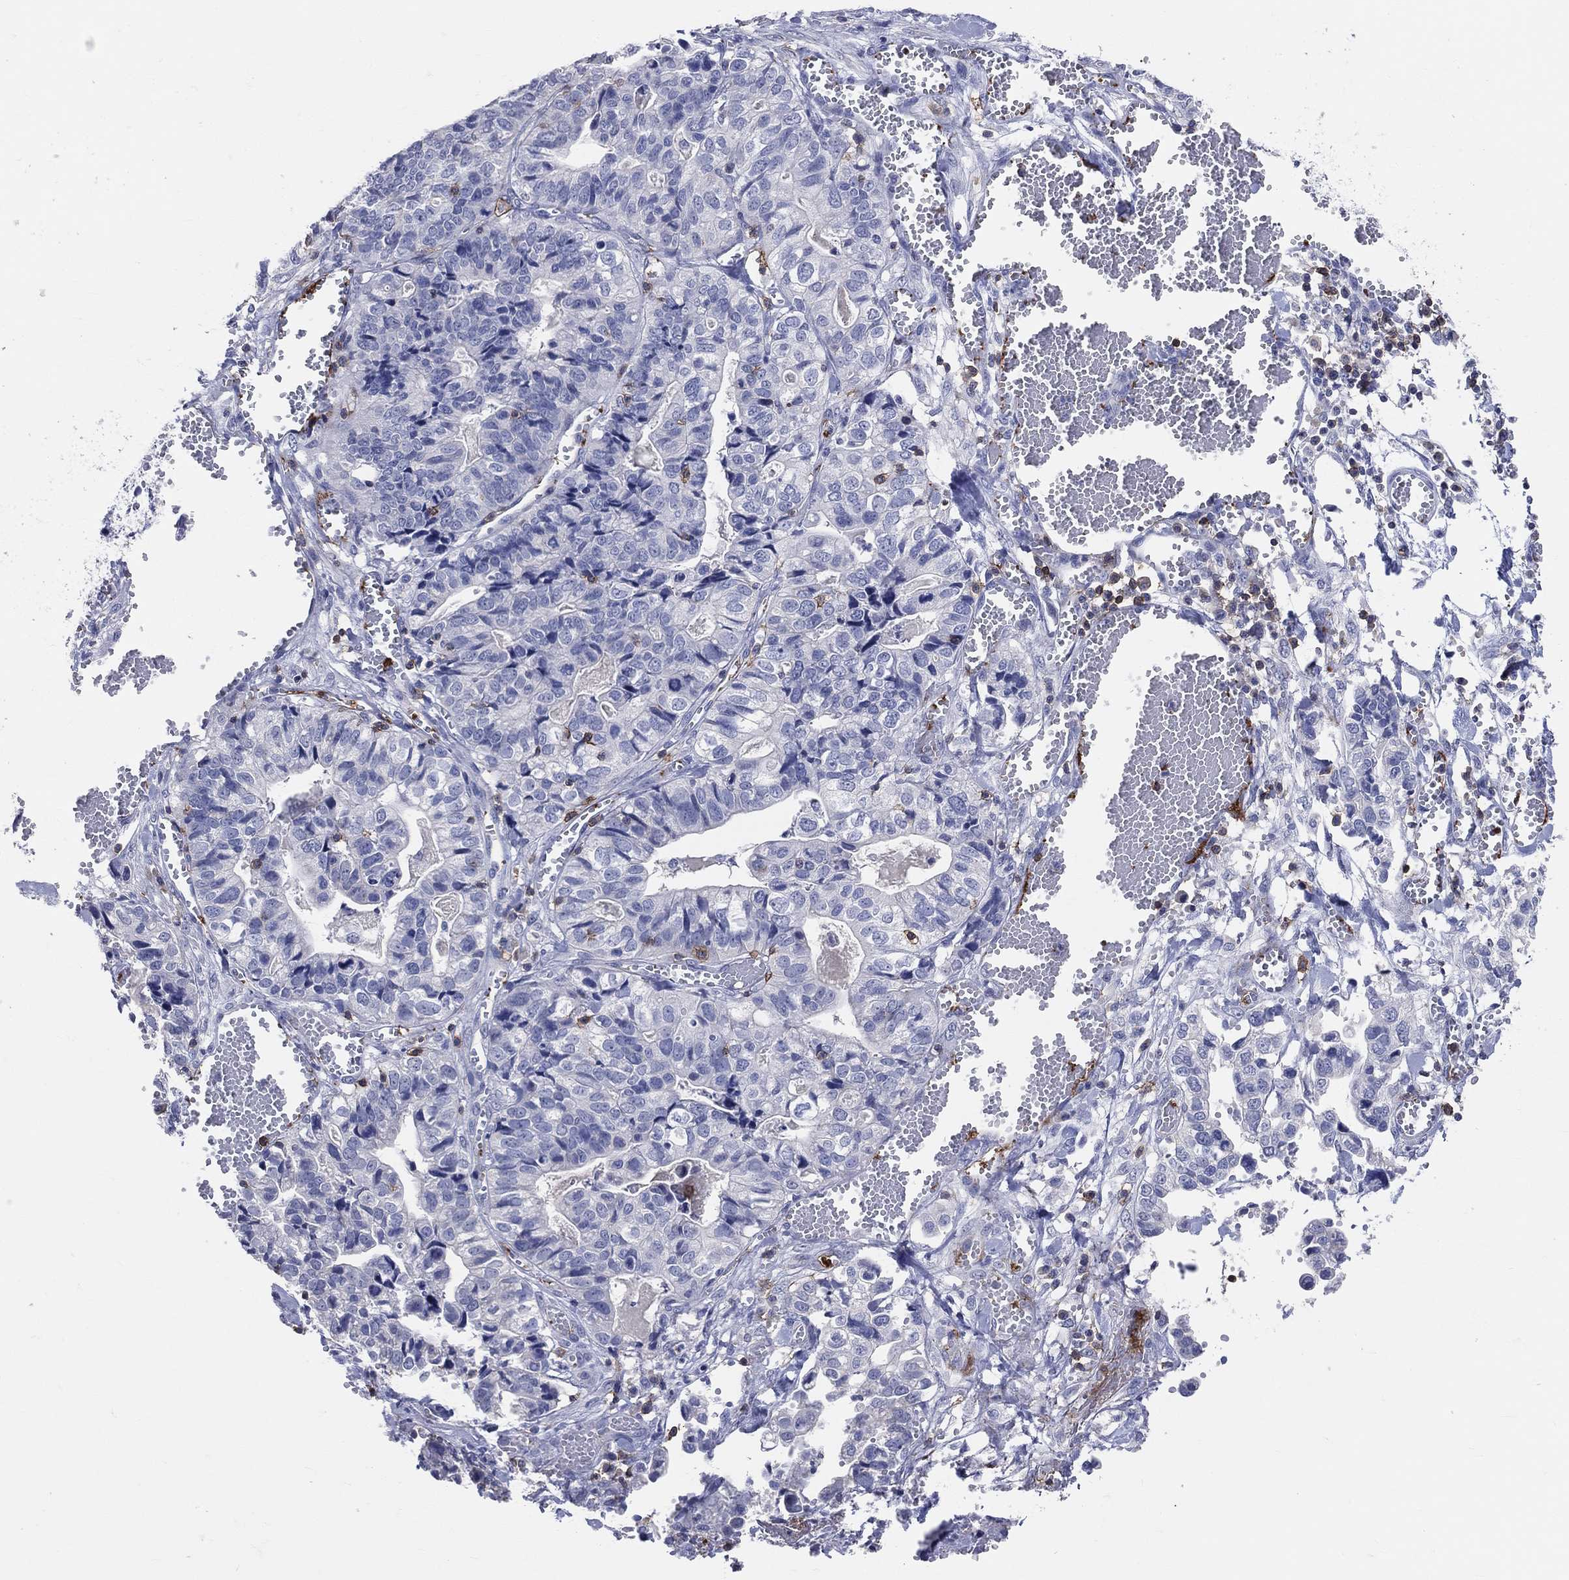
{"staining": {"intensity": "negative", "quantity": "none", "location": "none"}, "tissue": "stomach cancer", "cell_type": "Tumor cells", "image_type": "cancer", "snomed": [{"axis": "morphology", "description": "Adenocarcinoma, NOS"}, {"axis": "topography", "description": "Stomach, upper"}], "caption": "Micrograph shows no significant protein staining in tumor cells of adenocarcinoma (stomach).", "gene": "LAT", "patient": {"sex": "female", "age": 67}}